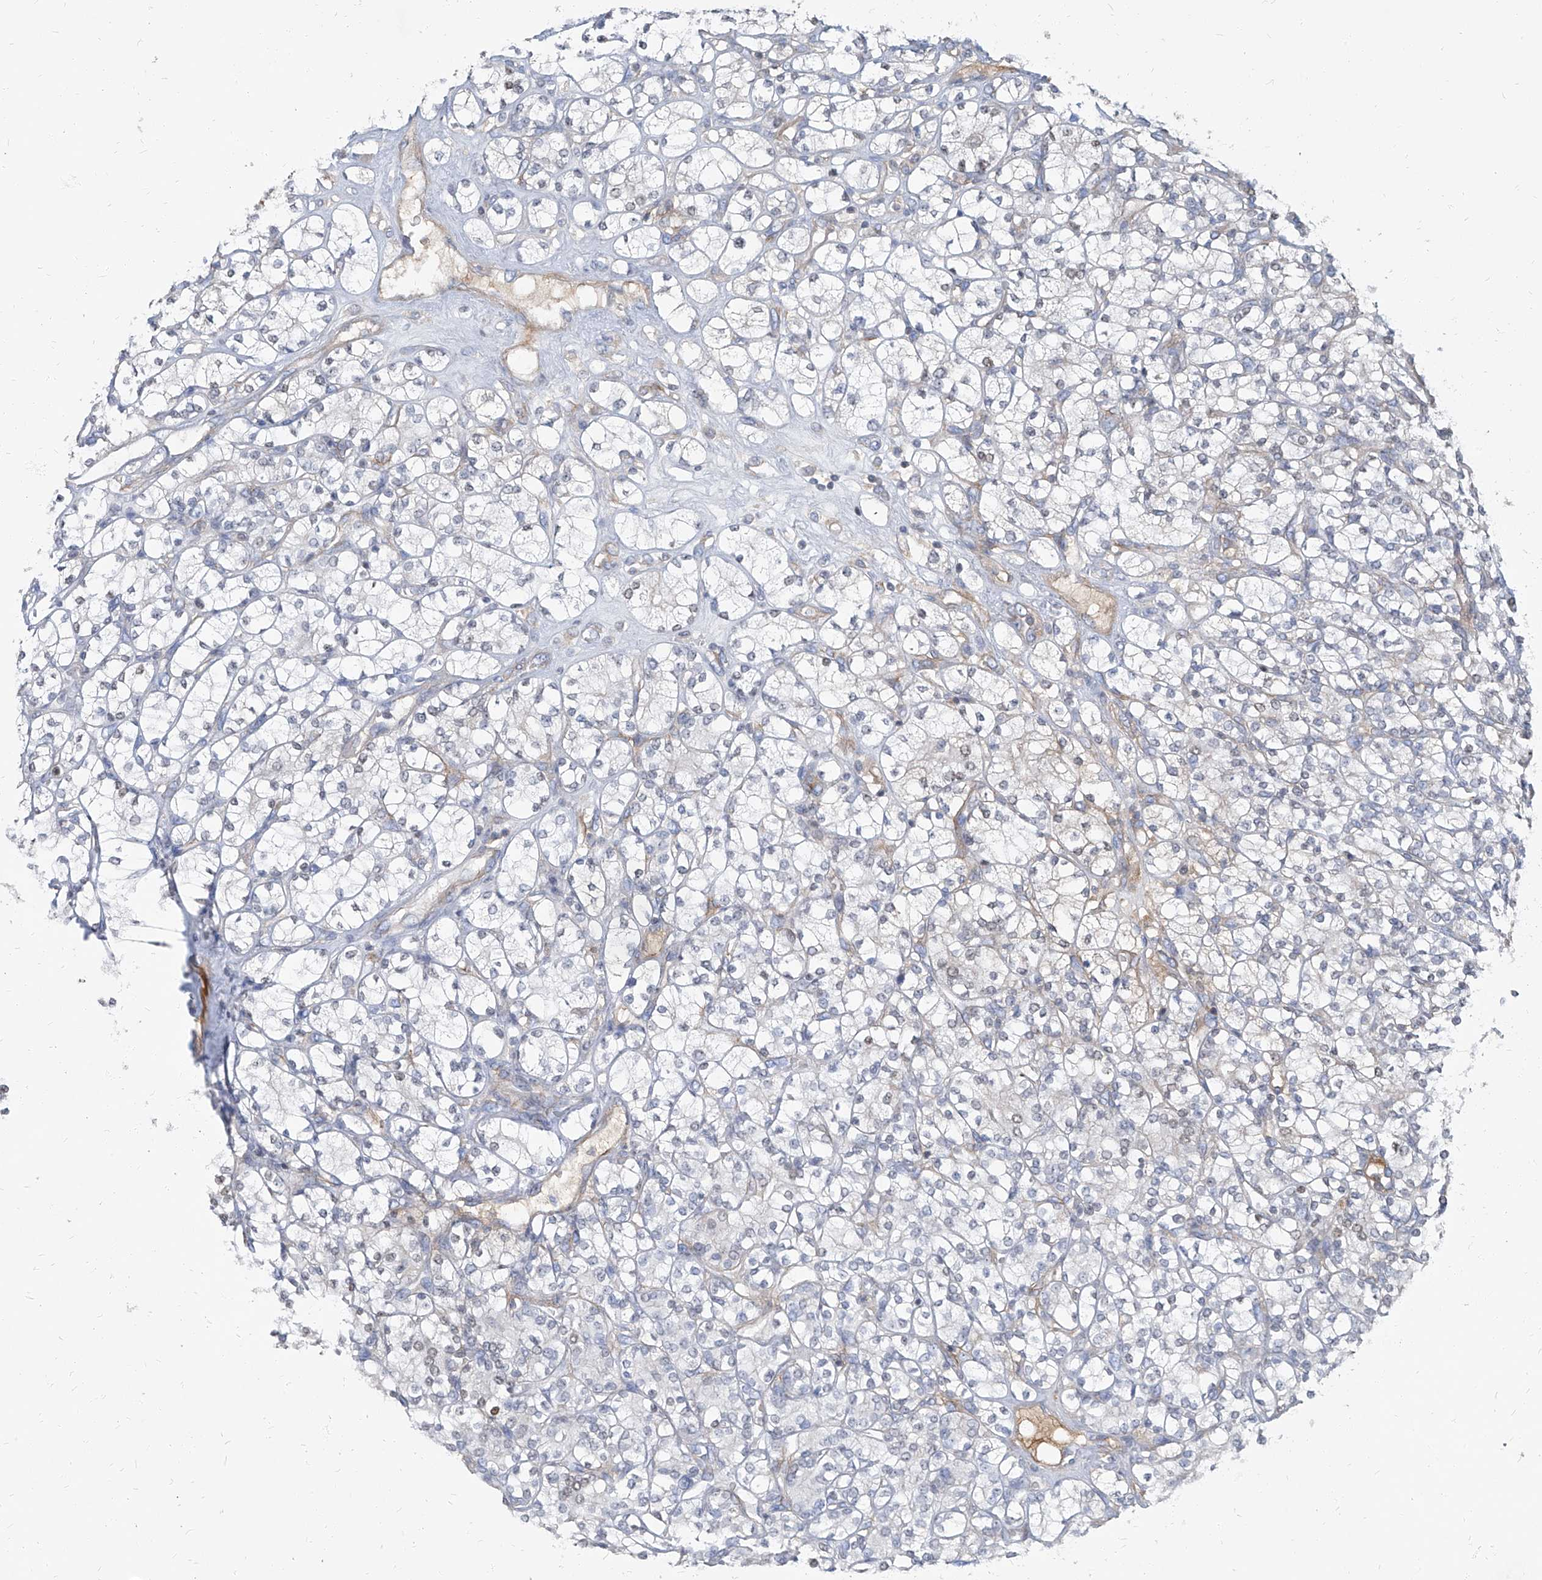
{"staining": {"intensity": "negative", "quantity": "none", "location": "none"}, "tissue": "renal cancer", "cell_type": "Tumor cells", "image_type": "cancer", "snomed": [{"axis": "morphology", "description": "Adenocarcinoma, NOS"}, {"axis": "topography", "description": "Kidney"}], "caption": "Immunohistochemical staining of human renal cancer shows no significant positivity in tumor cells.", "gene": "HOXA3", "patient": {"sex": "male", "age": 77}}